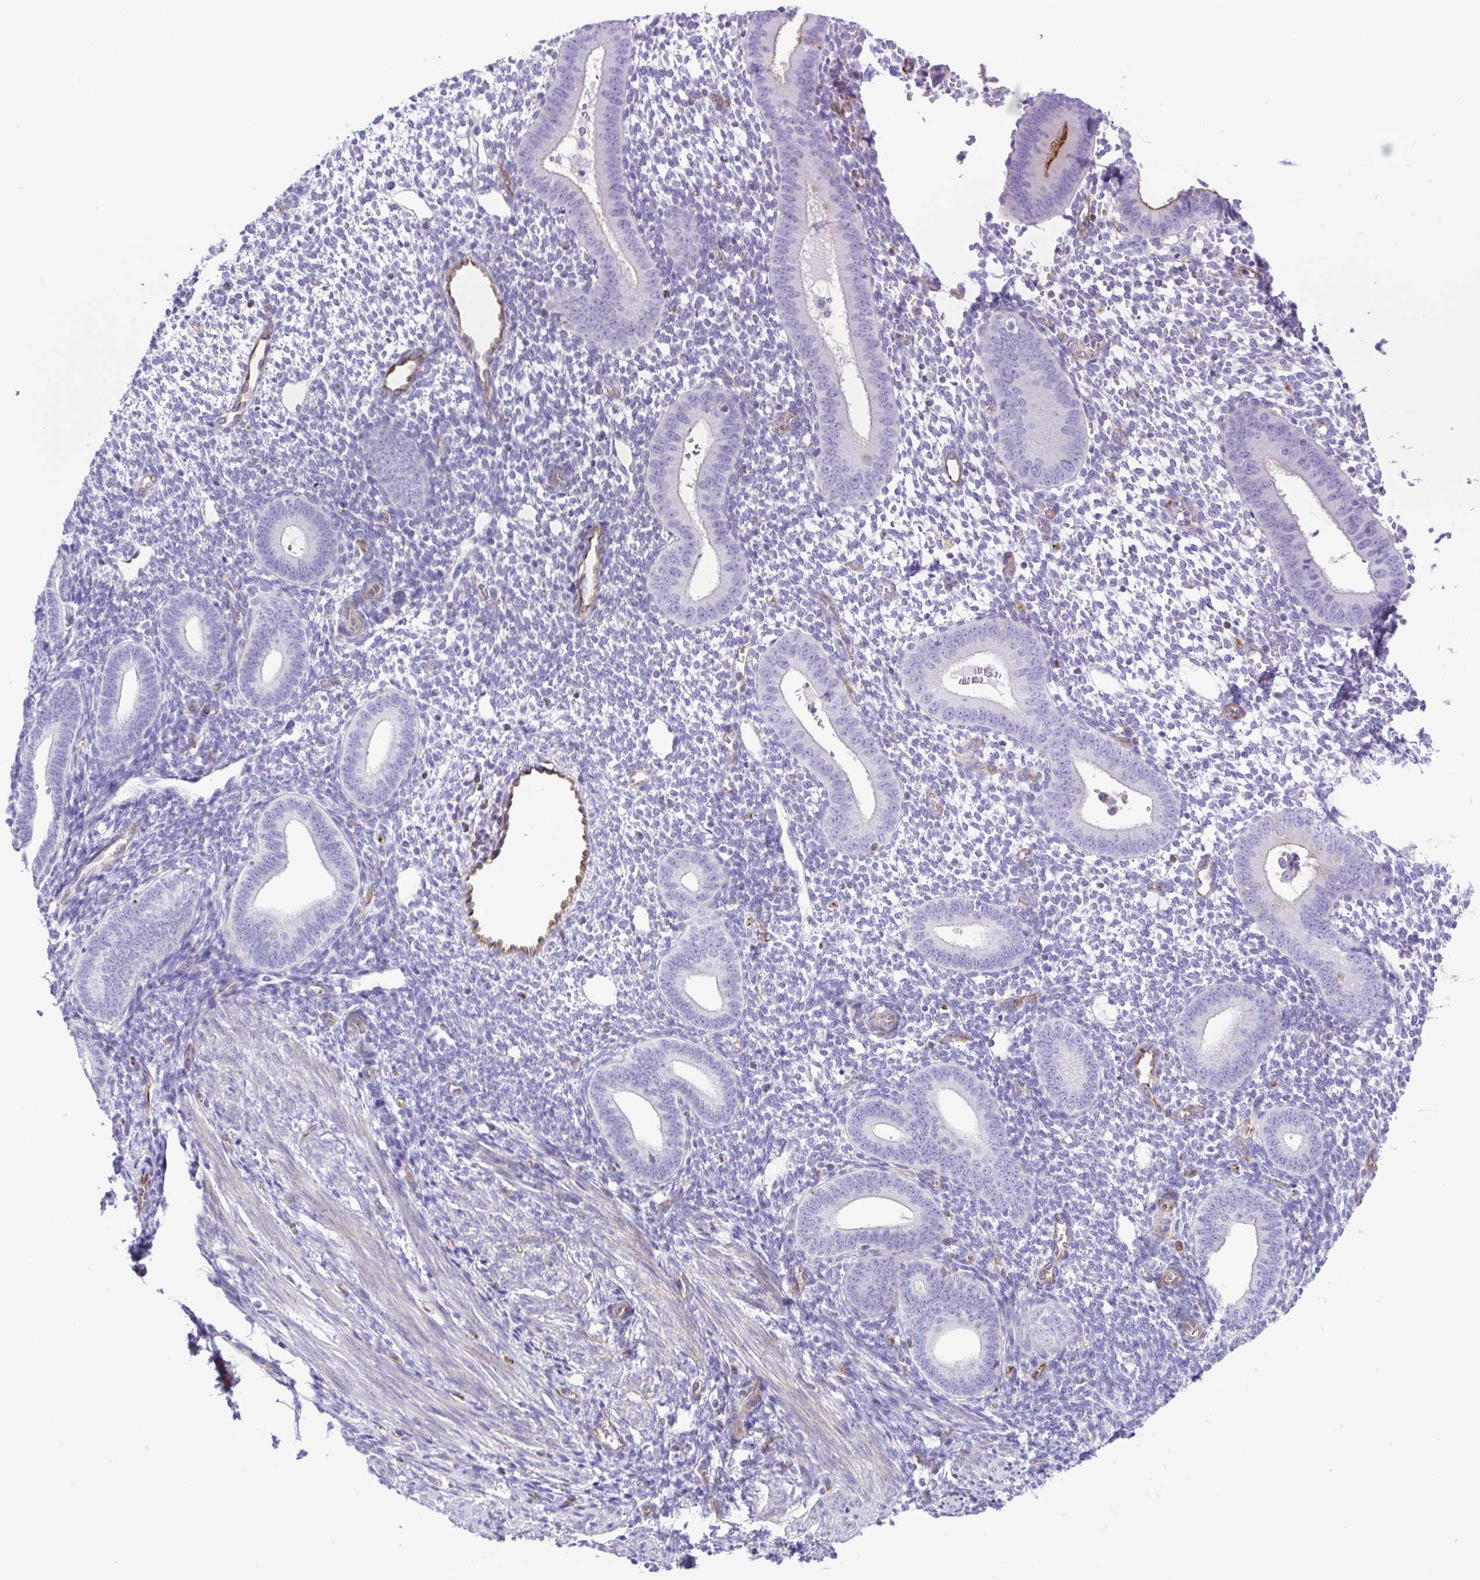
{"staining": {"intensity": "negative", "quantity": "none", "location": "none"}, "tissue": "endometrium", "cell_type": "Cells in endometrial stroma", "image_type": "normal", "snomed": [{"axis": "morphology", "description": "Normal tissue, NOS"}, {"axis": "topography", "description": "Endometrium"}], "caption": "Histopathology image shows no protein staining in cells in endometrial stroma of benign endometrium.", "gene": "FLT1", "patient": {"sex": "female", "age": 40}}